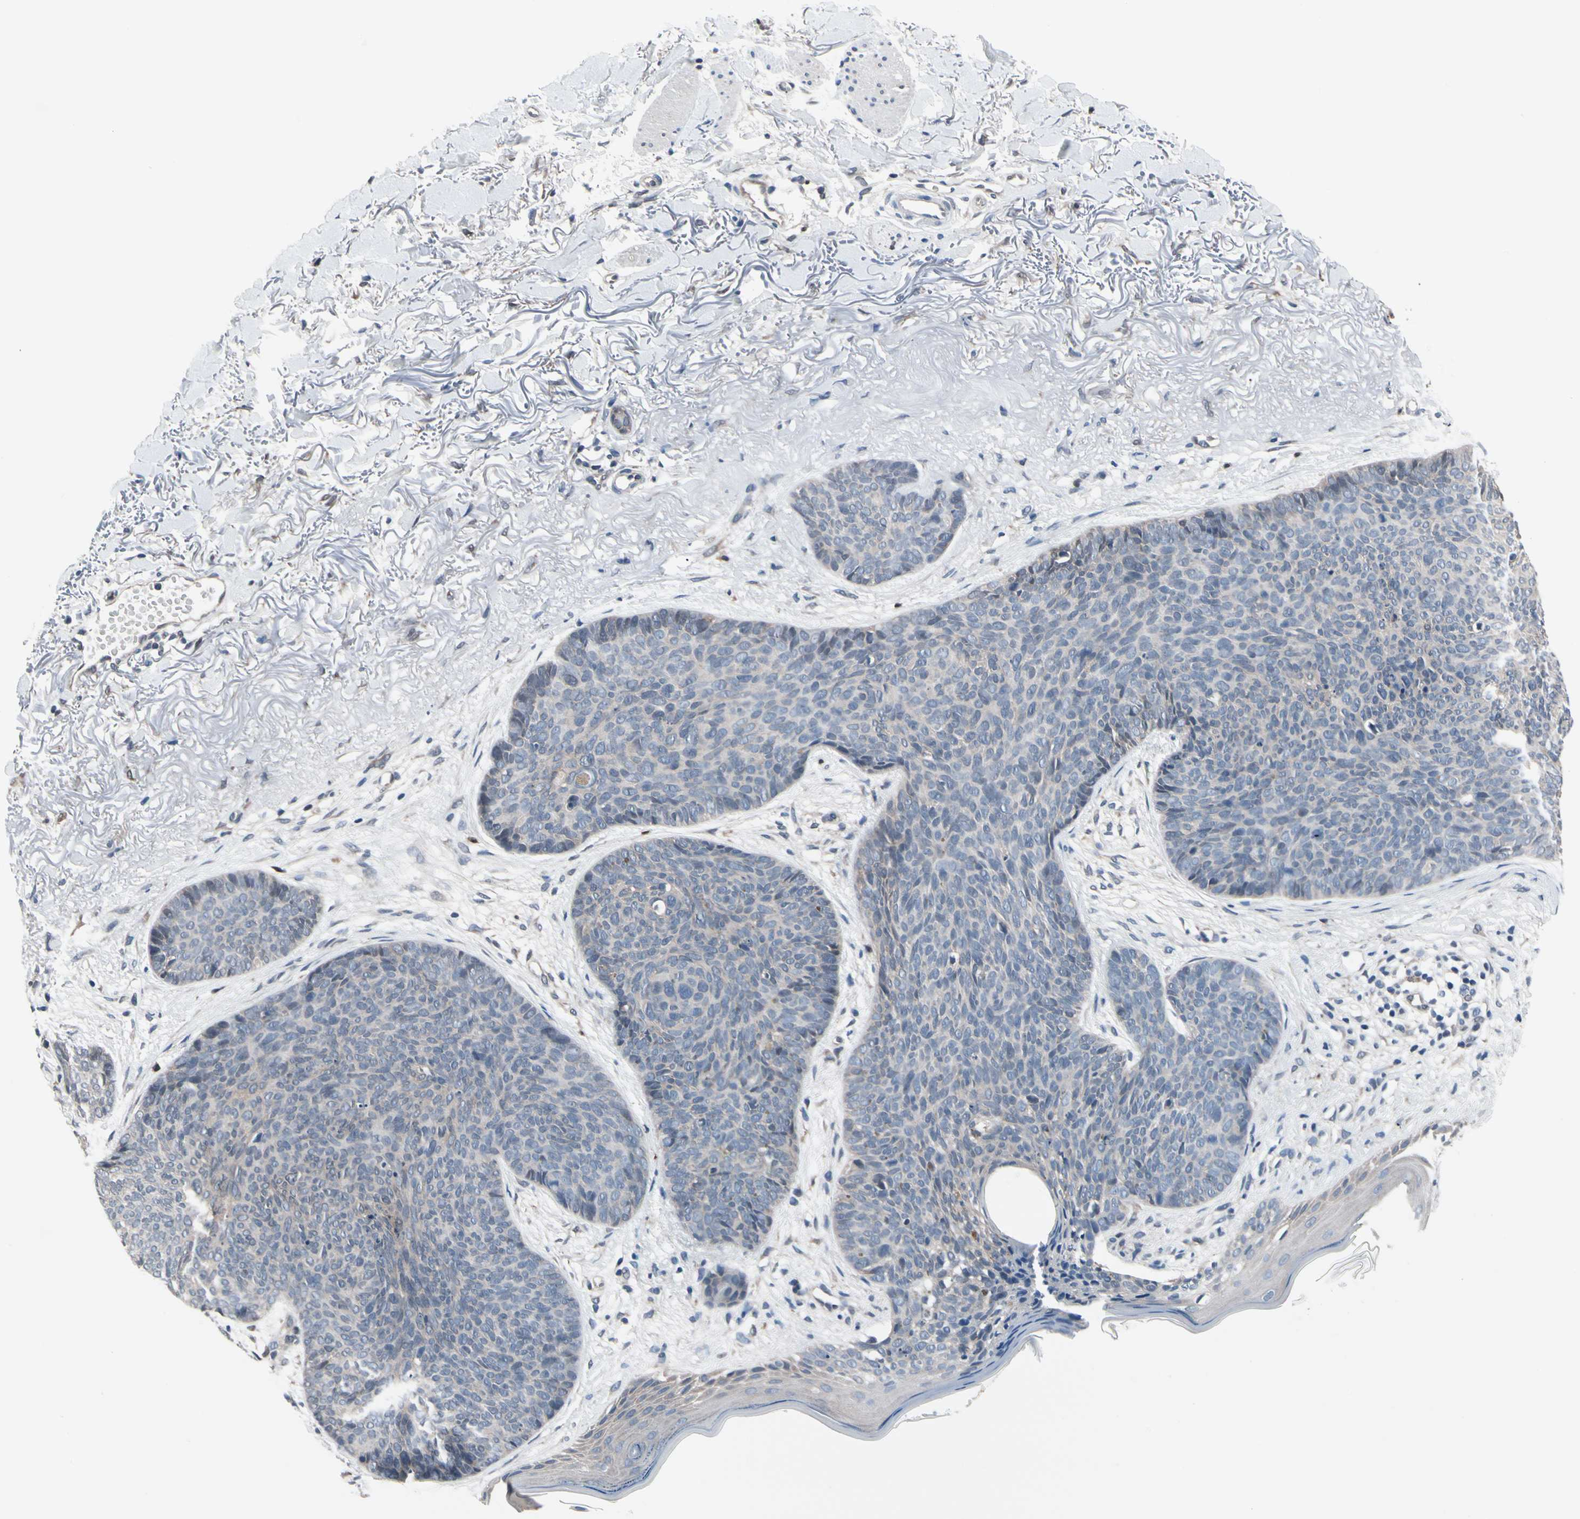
{"staining": {"intensity": "weak", "quantity": "25%-75%", "location": "cytoplasmic/membranous"}, "tissue": "skin cancer", "cell_type": "Tumor cells", "image_type": "cancer", "snomed": [{"axis": "morphology", "description": "Normal tissue, NOS"}, {"axis": "morphology", "description": "Basal cell carcinoma"}, {"axis": "topography", "description": "Skin"}], "caption": "Approximately 25%-75% of tumor cells in skin cancer exhibit weak cytoplasmic/membranous protein expression as visualized by brown immunohistochemical staining.", "gene": "PRDX6", "patient": {"sex": "female", "age": 70}}